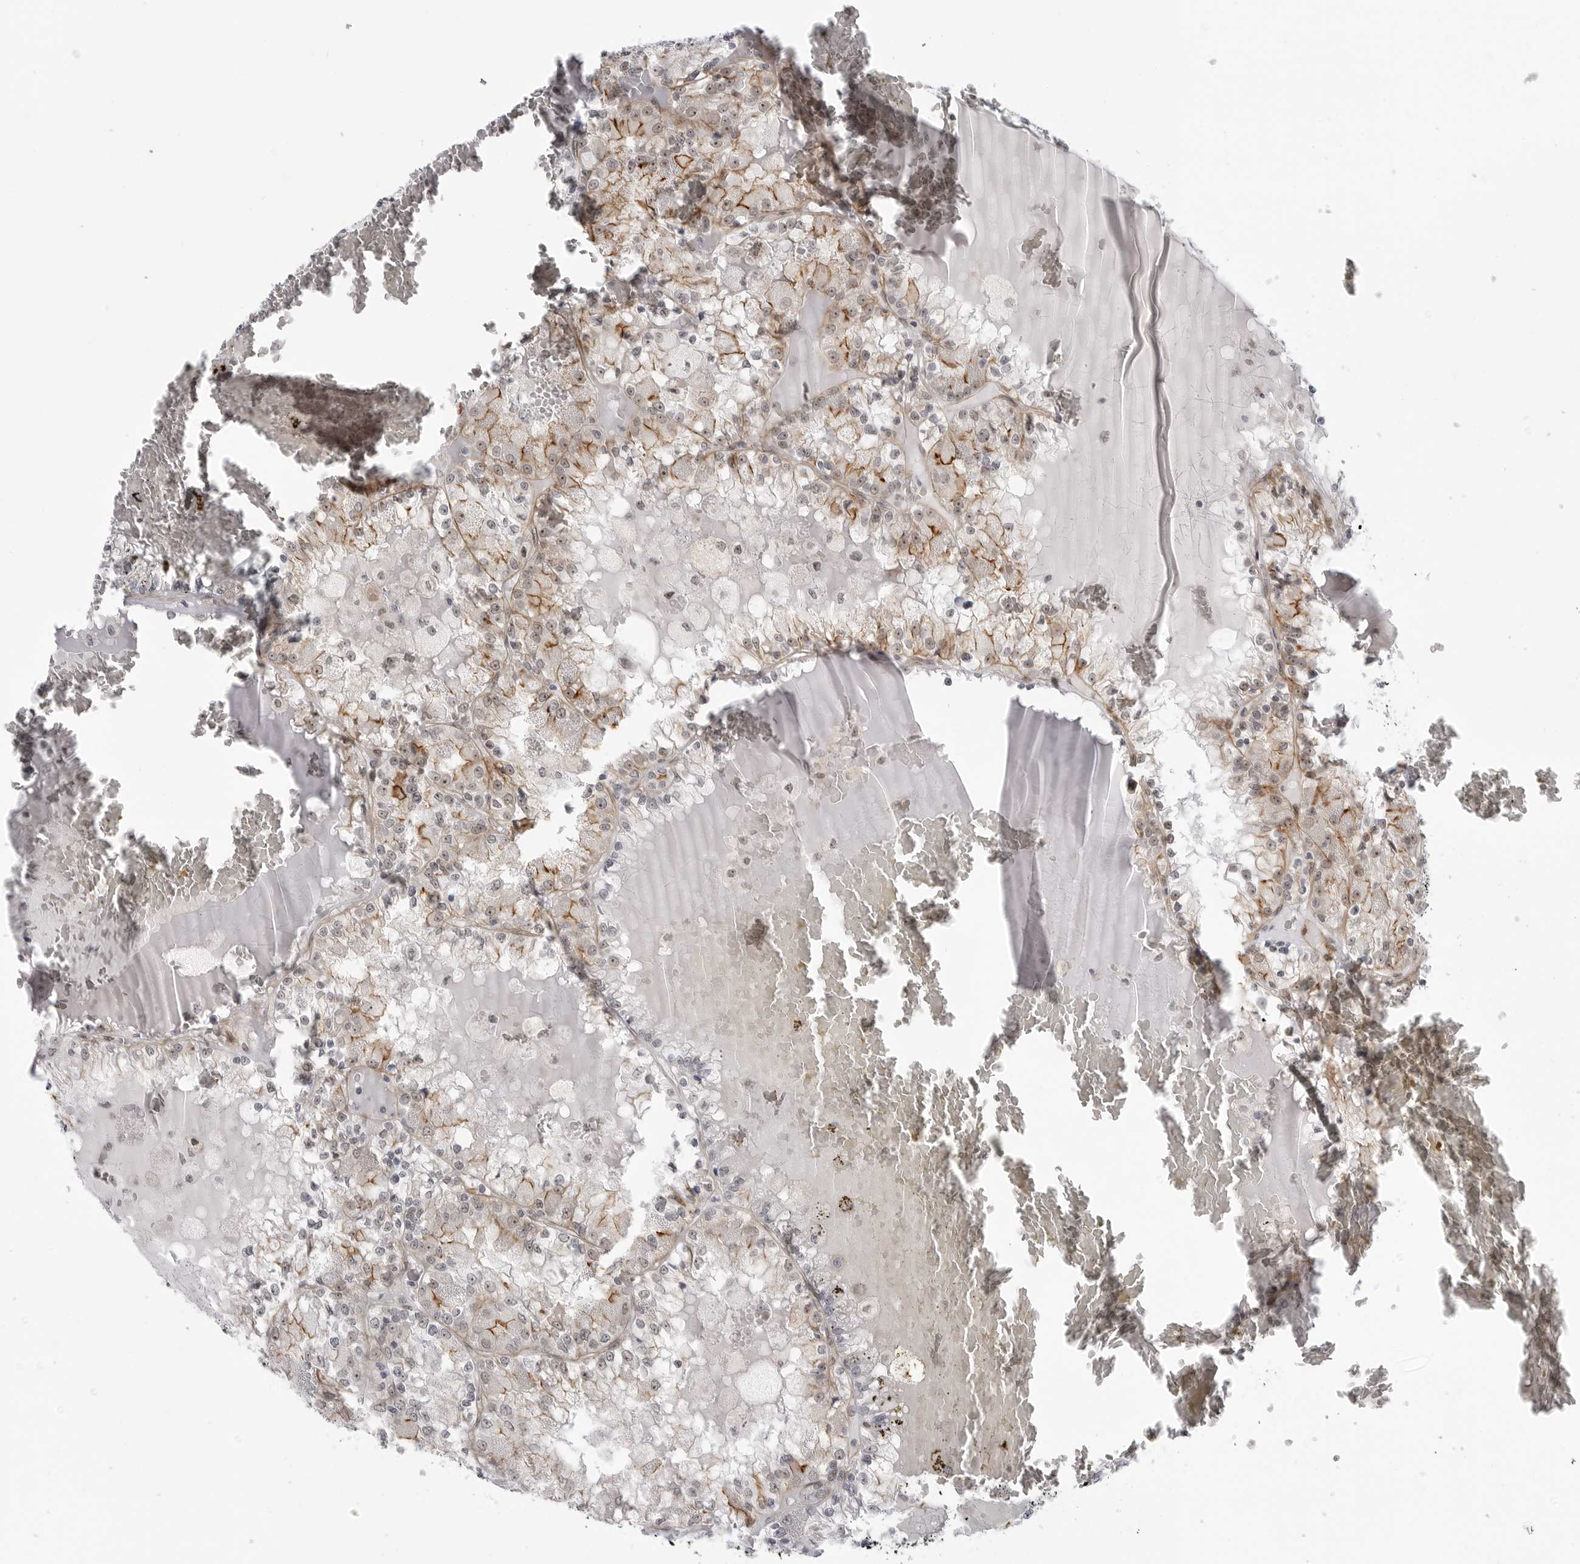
{"staining": {"intensity": "moderate", "quantity": "<25%", "location": "cytoplasmic/membranous"}, "tissue": "renal cancer", "cell_type": "Tumor cells", "image_type": "cancer", "snomed": [{"axis": "morphology", "description": "Adenocarcinoma, NOS"}, {"axis": "topography", "description": "Kidney"}], "caption": "Immunohistochemical staining of human renal cancer reveals low levels of moderate cytoplasmic/membranous protein expression in approximately <25% of tumor cells.", "gene": "CEP295NL", "patient": {"sex": "female", "age": 59}}